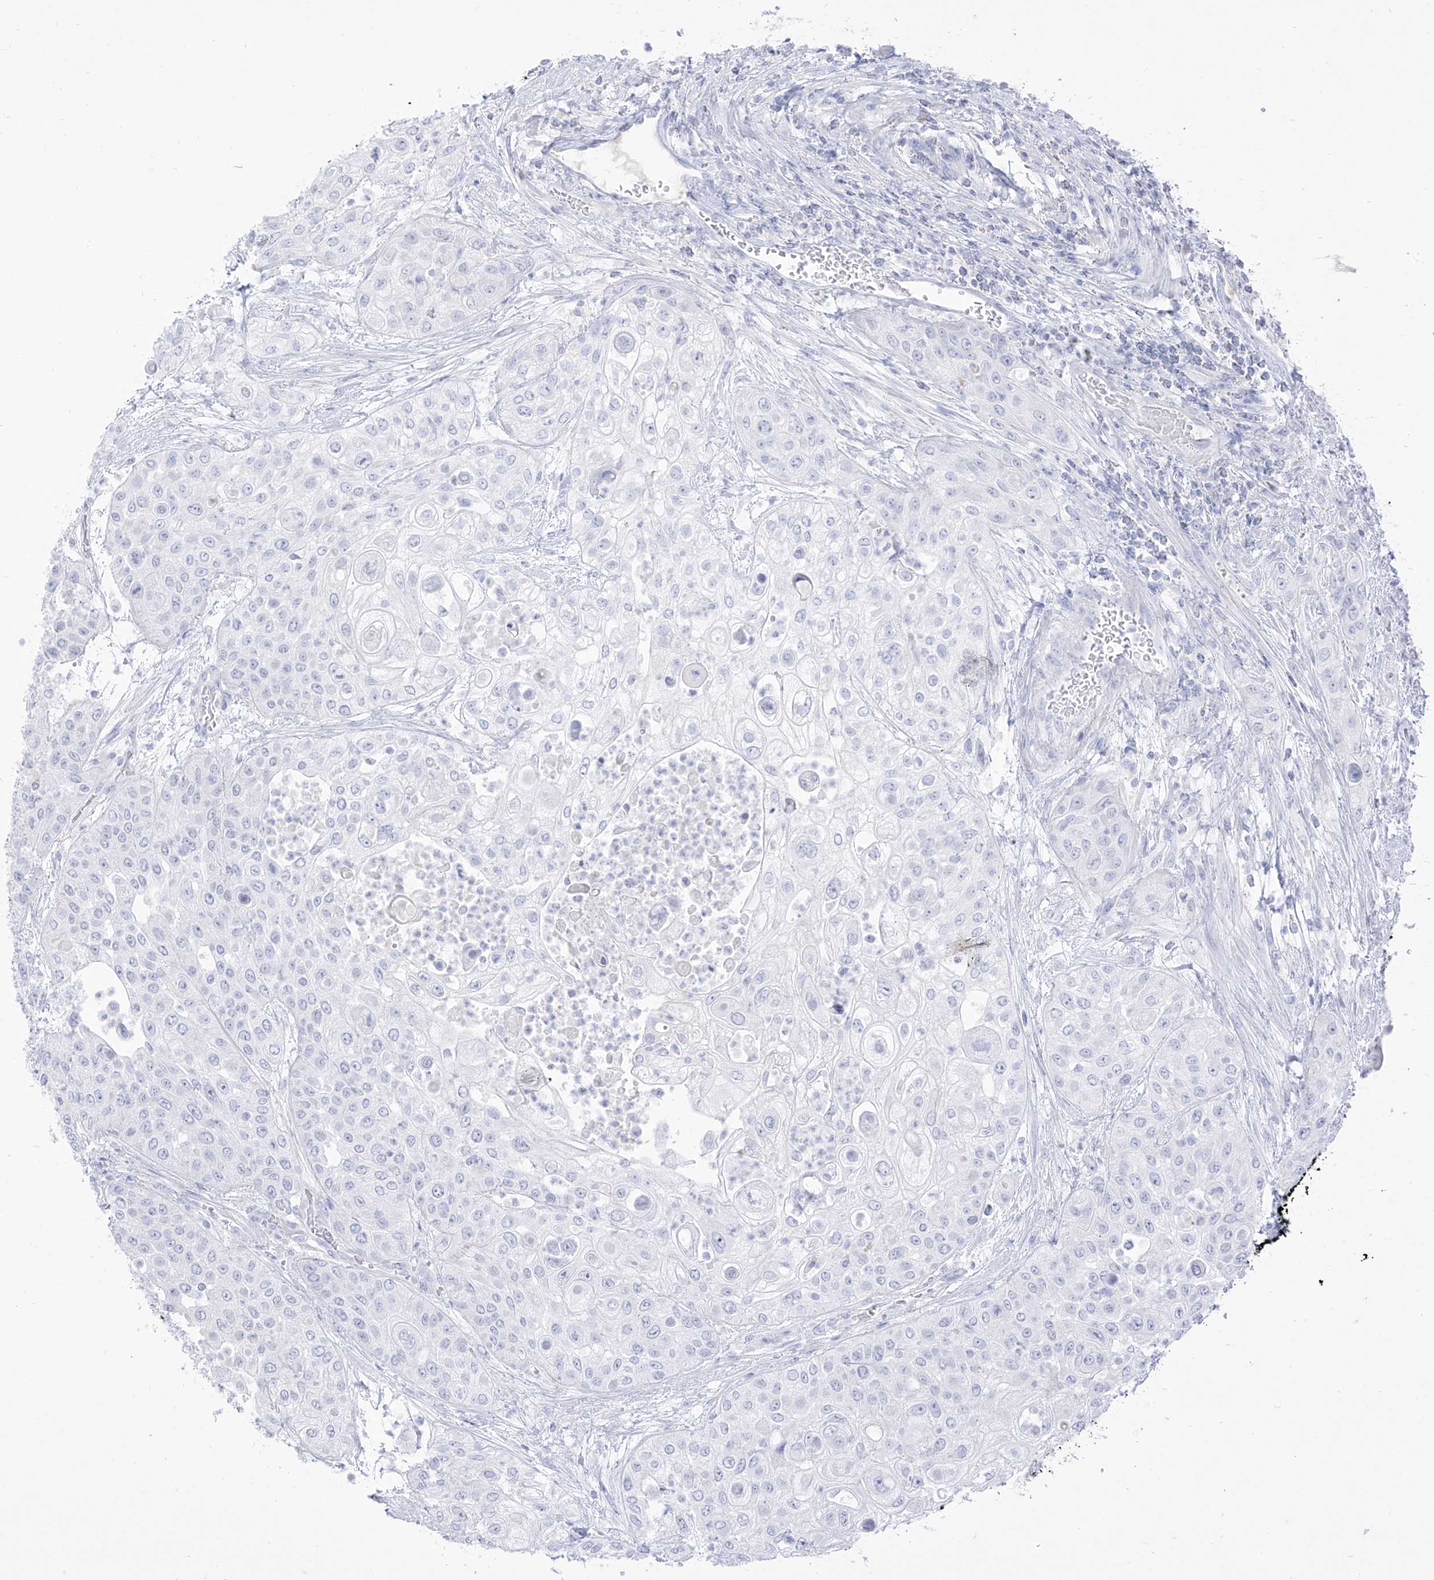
{"staining": {"intensity": "negative", "quantity": "none", "location": "none"}, "tissue": "urothelial cancer", "cell_type": "Tumor cells", "image_type": "cancer", "snomed": [{"axis": "morphology", "description": "Urothelial carcinoma, High grade"}, {"axis": "topography", "description": "Urinary bladder"}], "caption": "Protein analysis of high-grade urothelial carcinoma exhibits no significant staining in tumor cells.", "gene": "TGM4", "patient": {"sex": "female", "age": 79}}